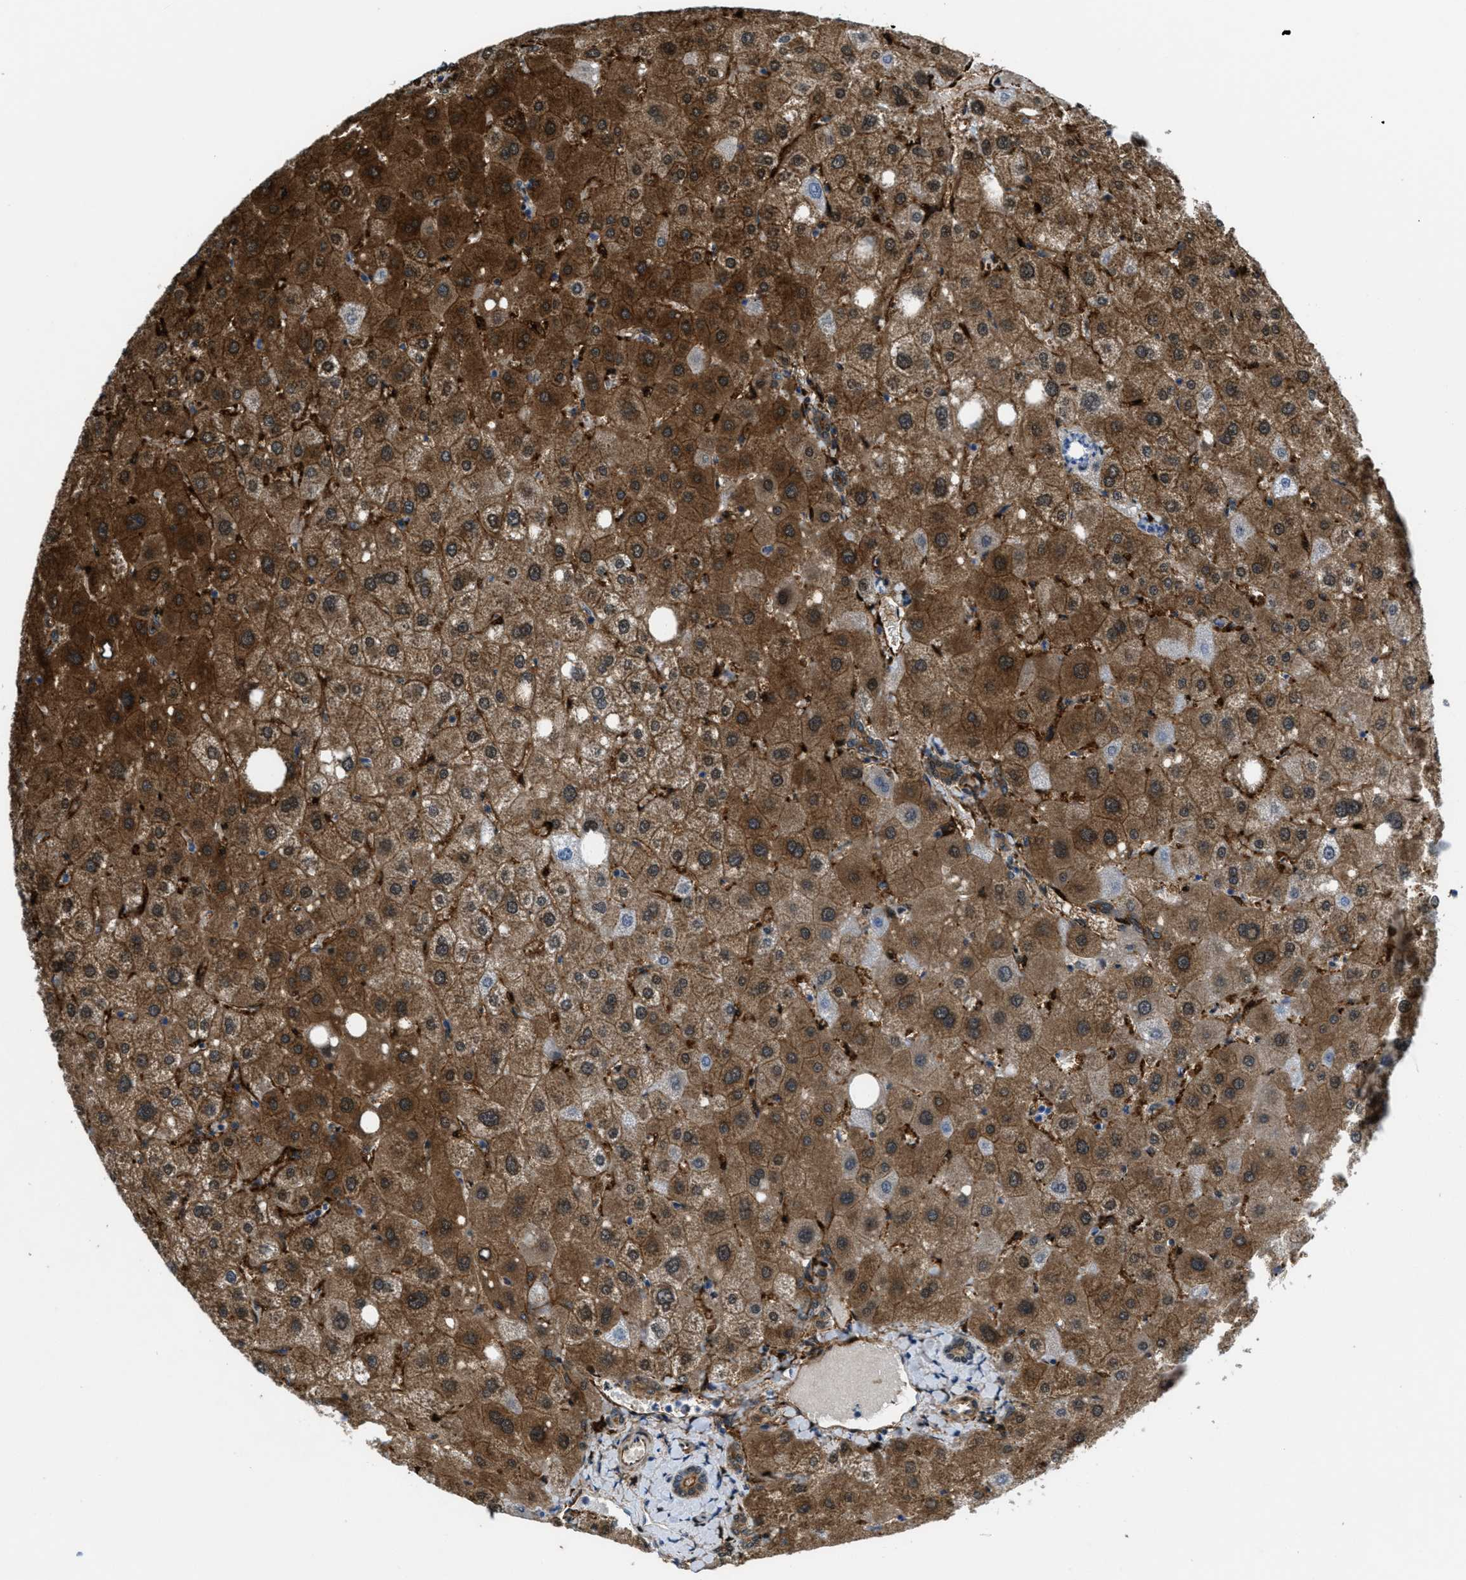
{"staining": {"intensity": "moderate", "quantity": ">75%", "location": "cytoplasmic/membranous"}, "tissue": "liver", "cell_type": "Cholangiocytes", "image_type": "normal", "snomed": [{"axis": "morphology", "description": "Normal tissue, NOS"}, {"axis": "topography", "description": "Liver"}], "caption": "Liver stained with DAB (3,3'-diaminobenzidine) immunohistochemistry (IHC) shows medium levels of moderate cytoplasmic/membranous staining in about >75% of cholangiocytes. Nuclei are stained in blue.", "gene": "CALD1", "patient": {"sex": "male", "age": 73}}